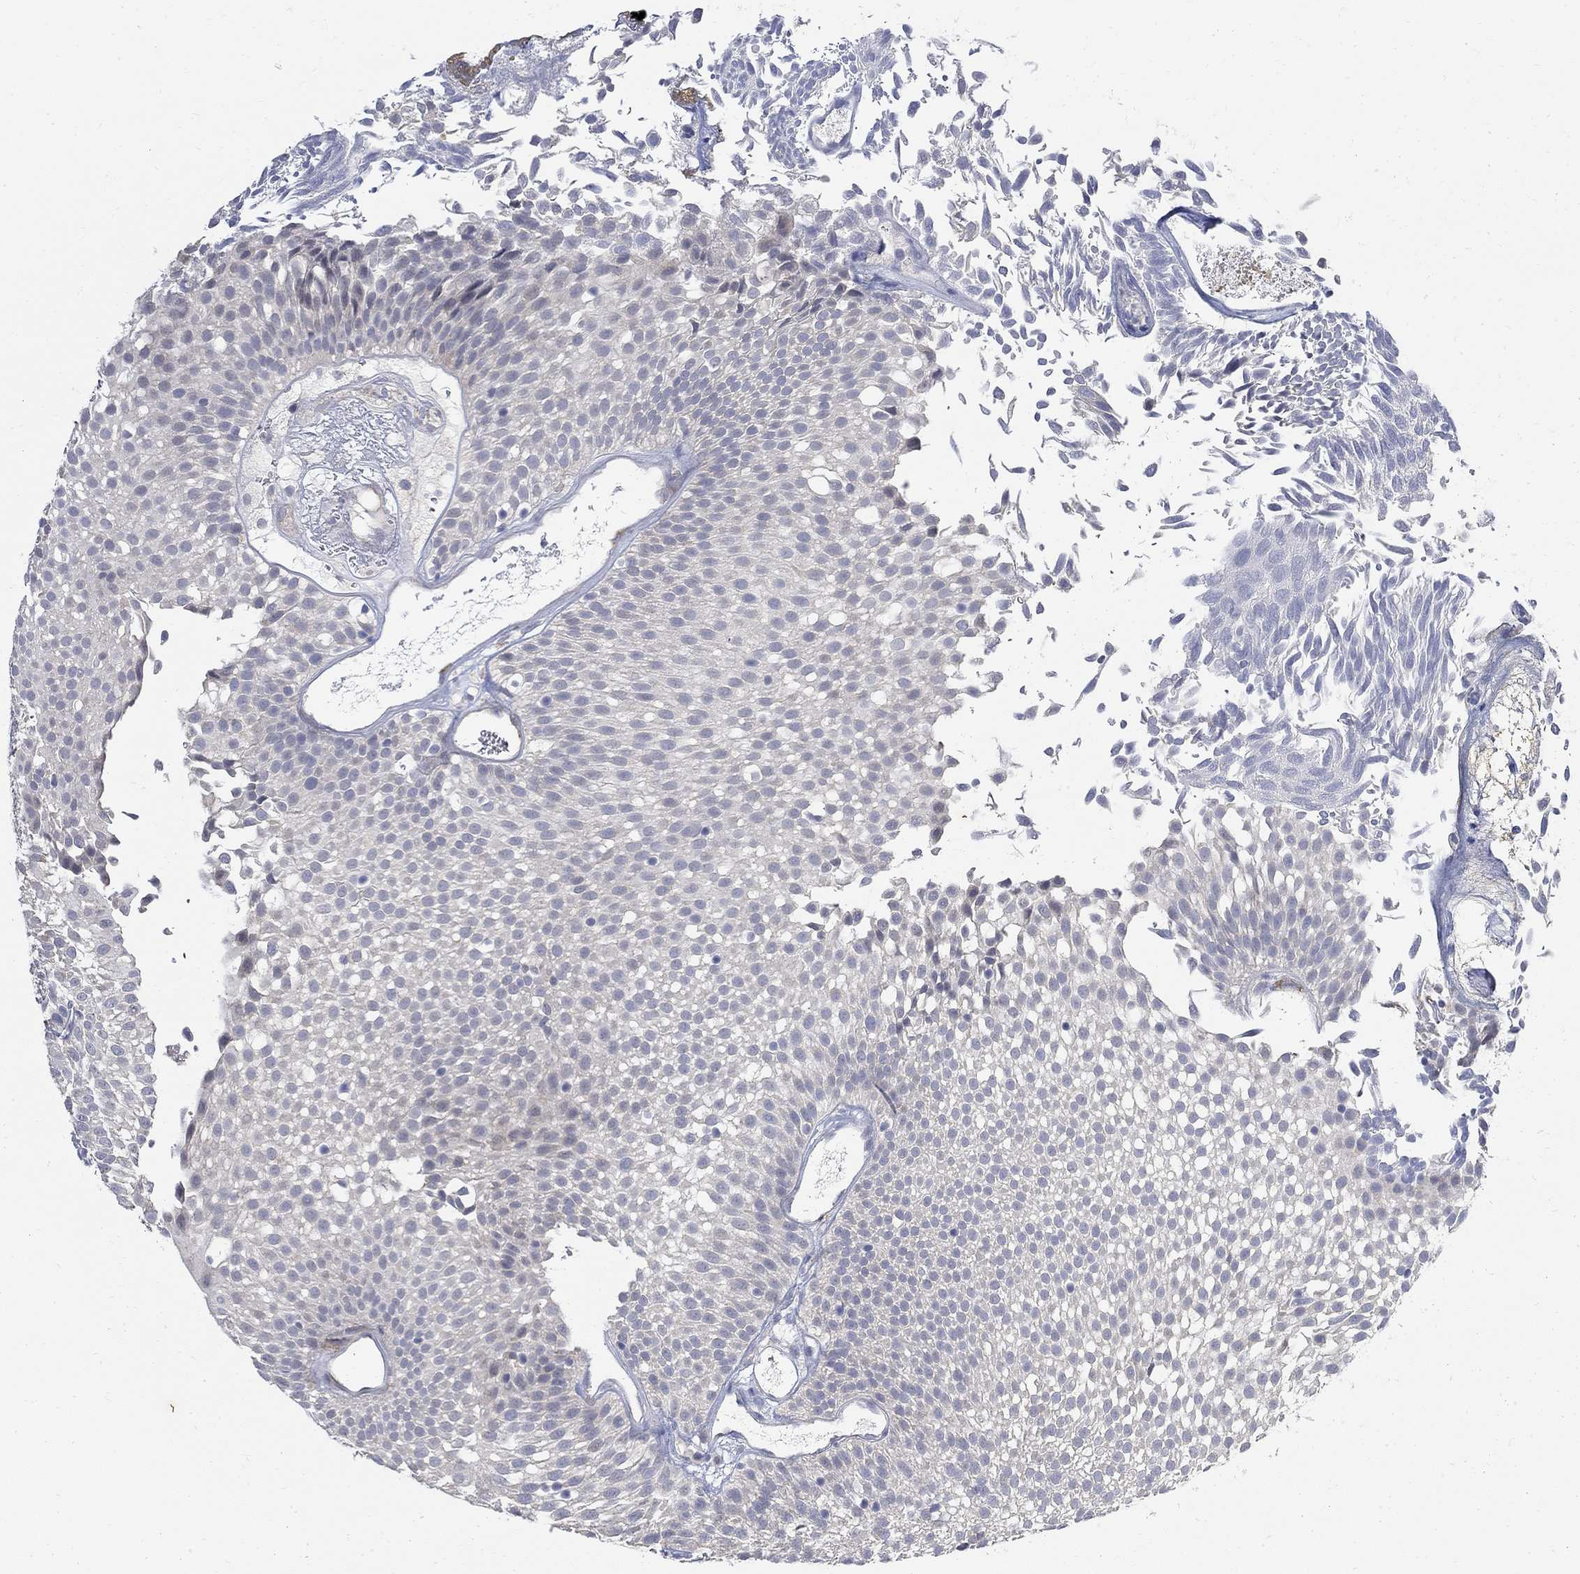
{"staining": {"intensity": "negative", "quantity": "none", "location": "none"}, "tissue": "urothelial cancer", "cell_type": "Tumor cells", "image_type": "cancer", "snomed": [{"axis": "morphology", "description": "Urothelial carcinoma, Low grade"}, {"axis": "topography", "description": "Urinary bladder"}], "caption": "Immunohistochemical staining of urothelial cancer shows no significant staining in tumor cells. (IHC, brightfield microscopy, high magnification).", "gene": "FNDC5", "patient": {"sex": "male", "age": 52}}